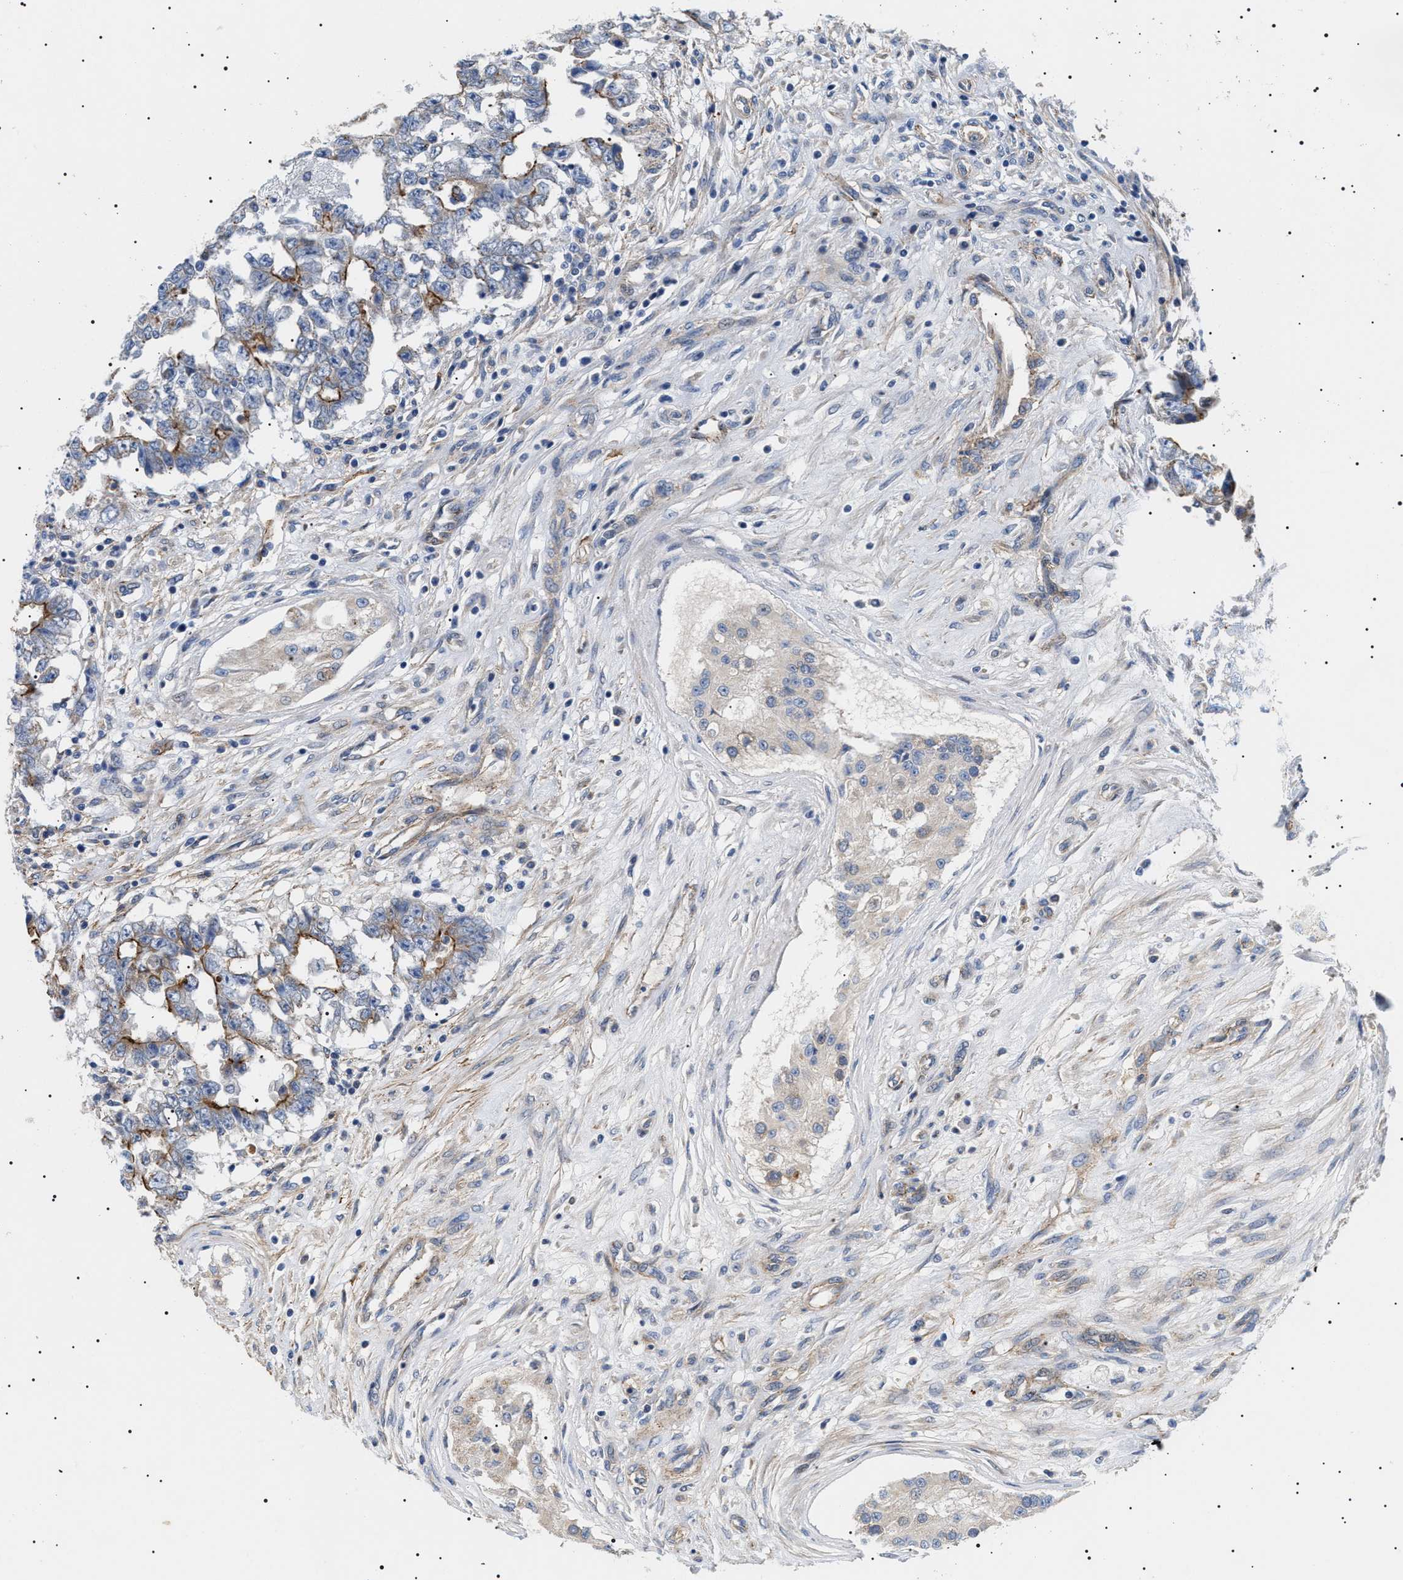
{"staining": {"intensity": "moderate", "quantity": "25%-75%", "location": "cytoplasmic/membranous"}, "tissue": "testis cancer", "cell_type": "Tumor cells", "image_type": "cancer", "snomed": [{"axis": "morphology", "description": "Carcinoma, Embryonal, NOS"}, {"axis": "topography", "description": "Testis"}], "caption": "High-magnification brightfield microscopy of testis cancer stained with DAB (3,3'-diaminobenzidine) (brown) and counterstained with hematoxylin (blue). tumor cells exhibit moderate cytoplasmic/membranous positivity is seen in approximately25%-75% of cells.", "gene": "TMEM222", "patient": {"sex": "male", "age": 25}}